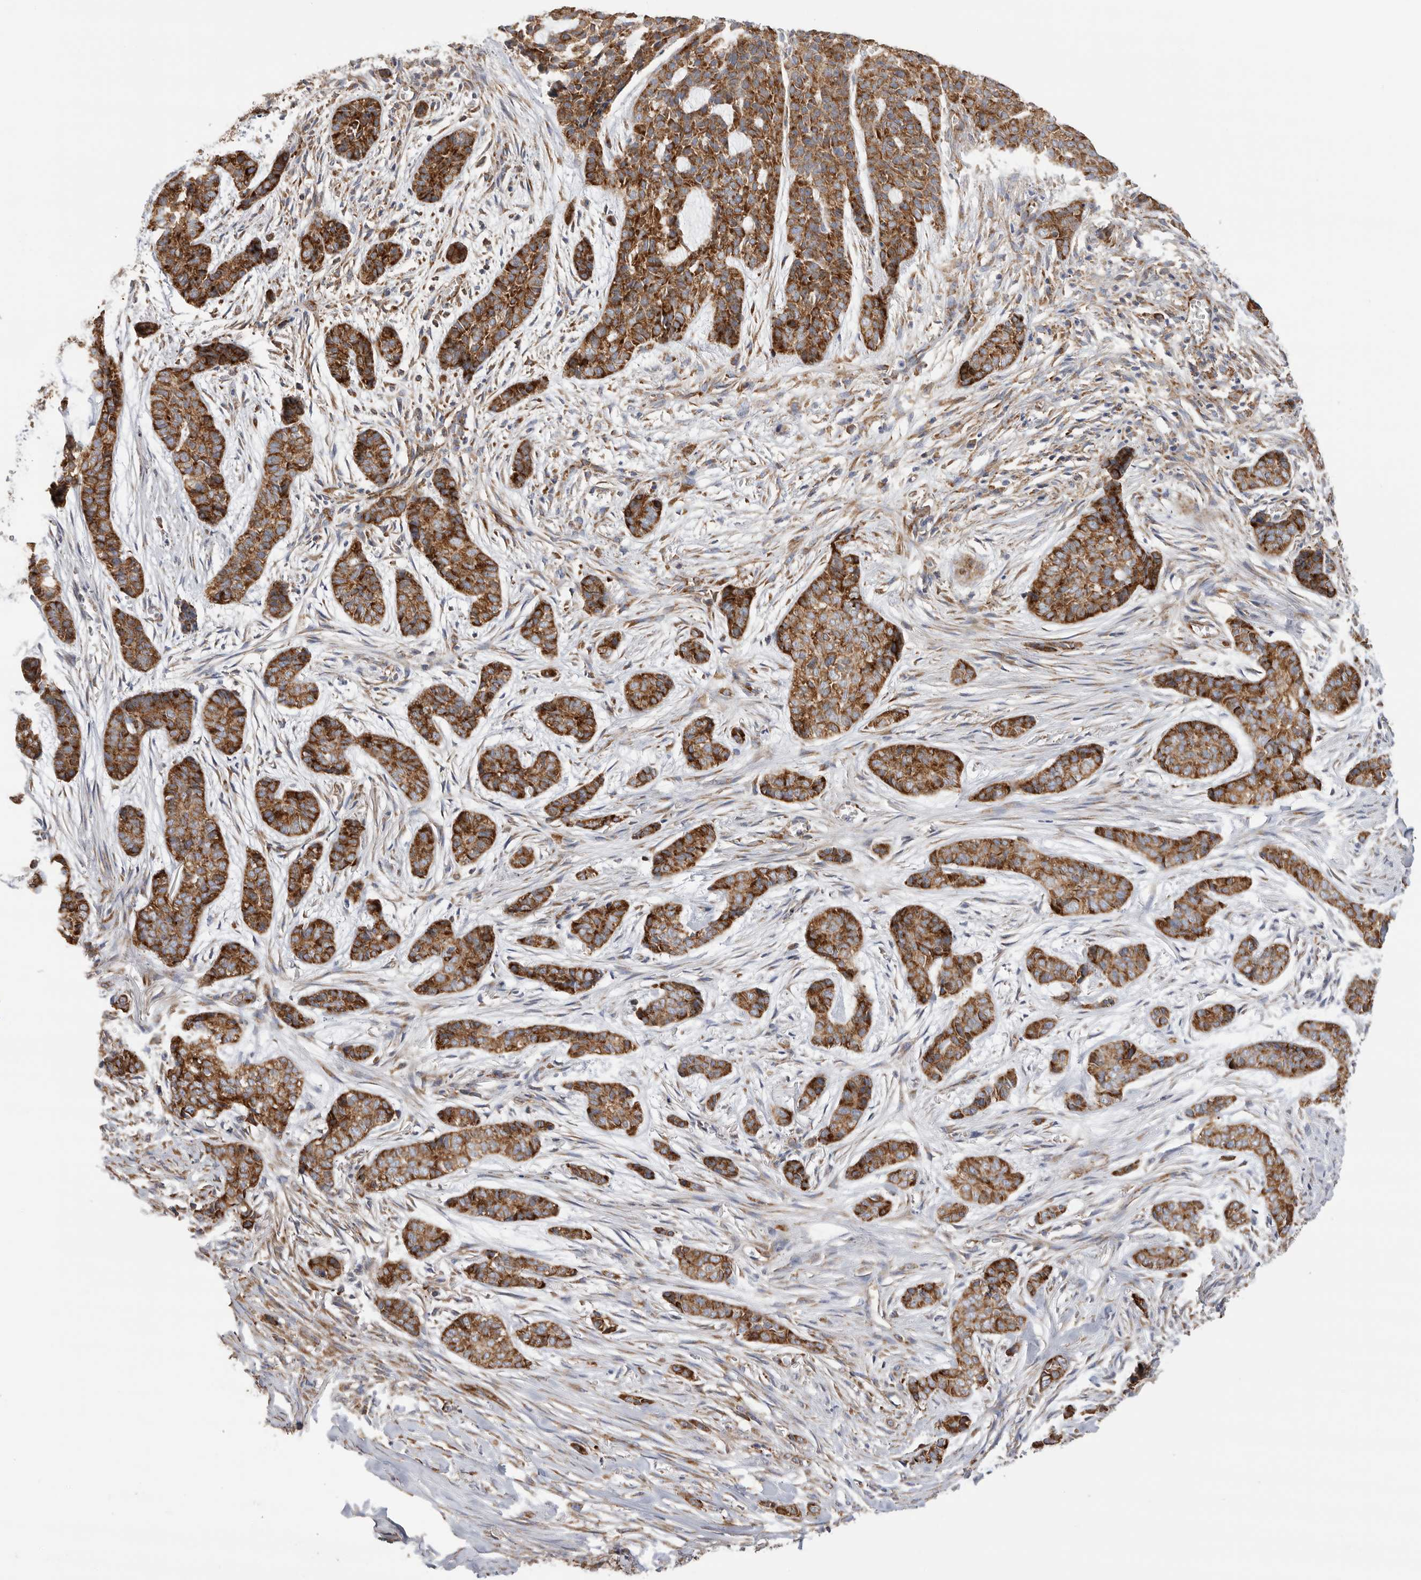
{"staining": {"intensity": "strong", "quantity": ">75%", "location": "cytoplasmic/membranous"}, "tissue": "skin cancer", "cell_type": "Tumor cells", "image_type": "cancer", "snomed": [{"axis": "morphology", "description": "Basal cell carcinoma"}, {"axis": "topography", "description": "Skin"}], "caption": "Skin cancer (basal cell carcinoma) stained for a protein (brown) displays strong cytoplasmic/membranous positive staining in about >75% of tumor cells.", "gene": "SERBP1", "patient": {"sex": "female", "age": 64}}